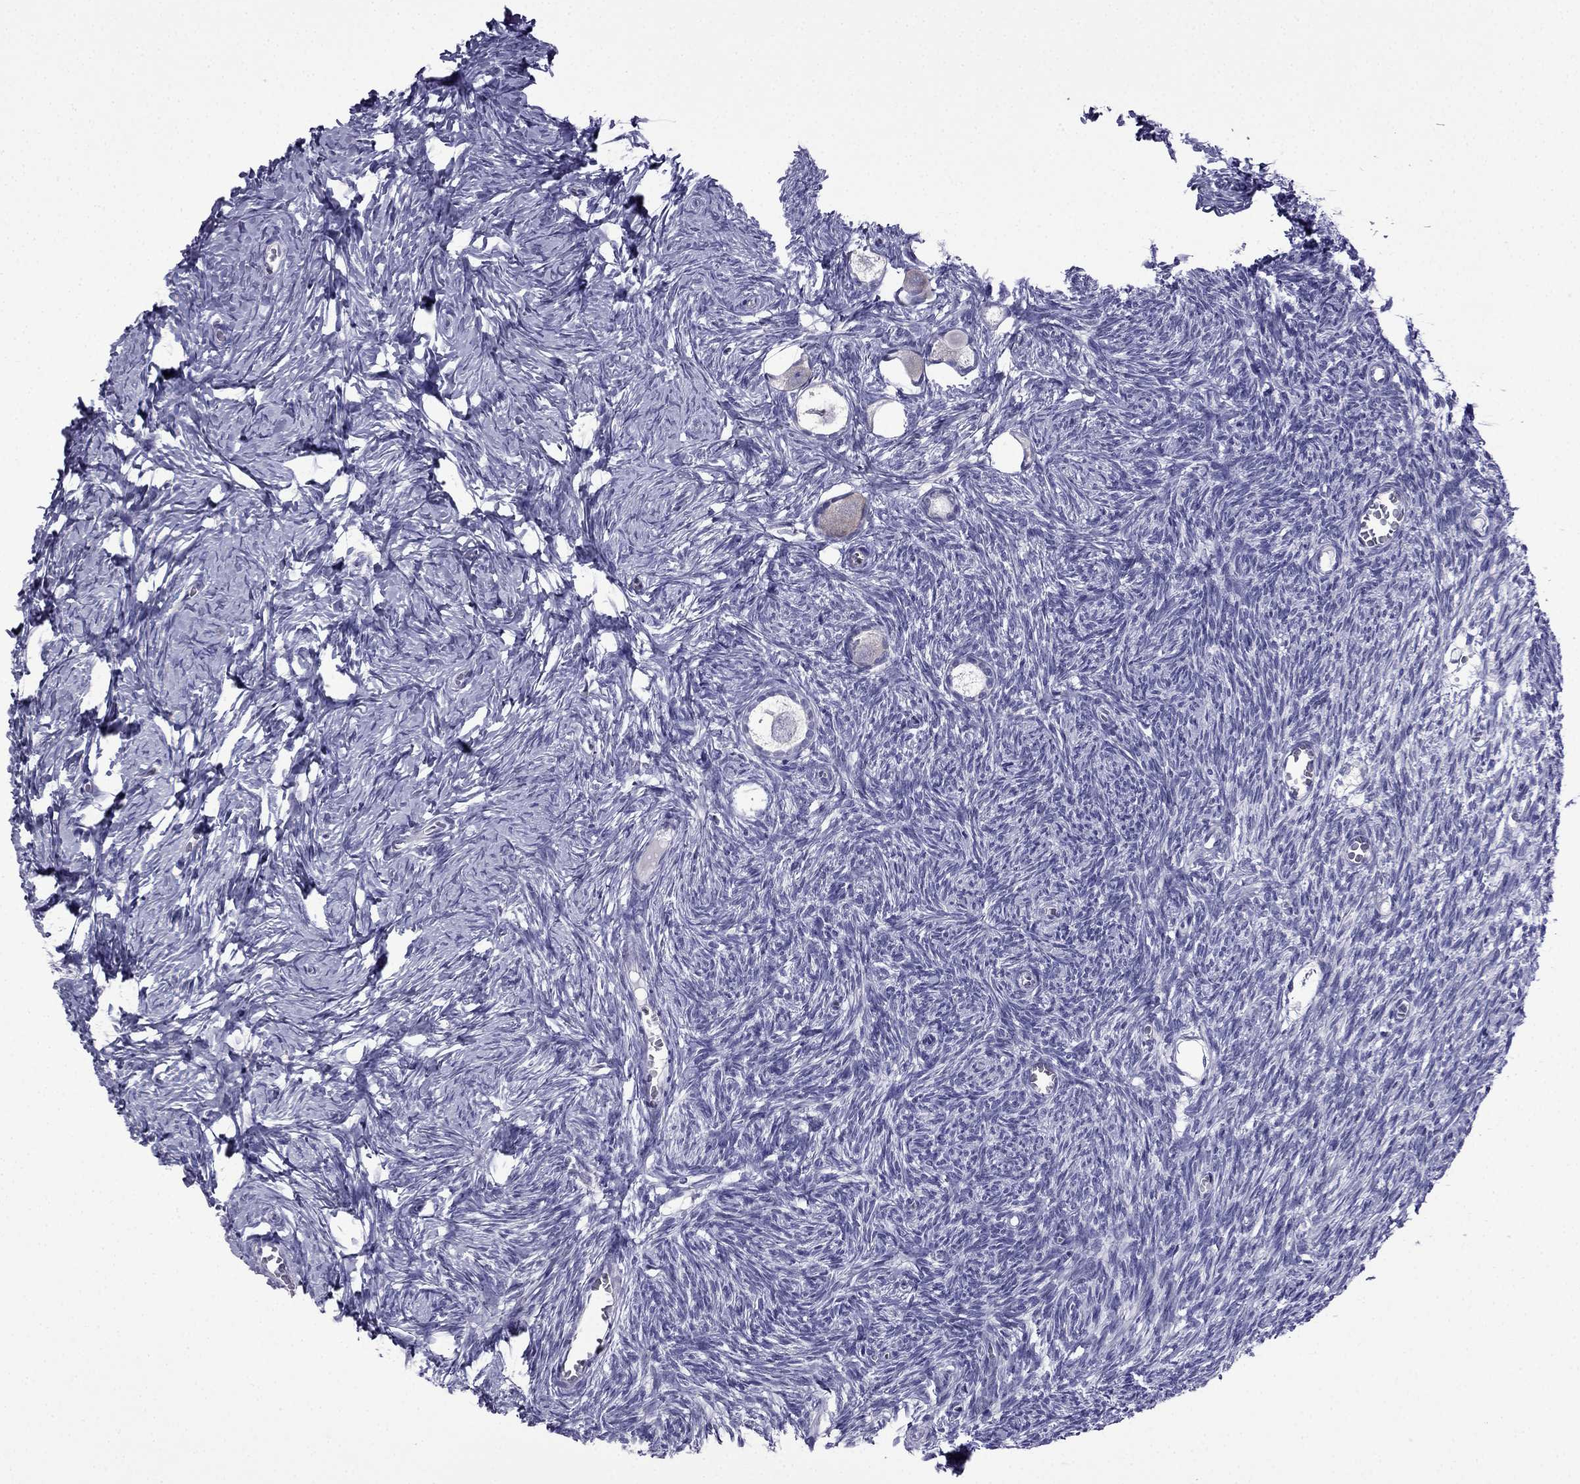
{"staining": {"intensity": "negative", "quantity": "none", "location": "none"}, "tissue": "ovary", "cell_type": "Follicle cells", "image_type": "normal", "snomed": [{"axis": "morphology", "description": "Normal tissue, NOS"}, {"axis": "topography", "description": "Ovary"}], "caption": "The immunohistochemistry (IHC) micrograph has no significant positivity in follicle cells of ovary. The staining is performed using DAB brown chromogen with nuclei counter-stained in using hematoxylin.", "gene": "POM121L12", "patient": {"sex": "female", "age": 27}}